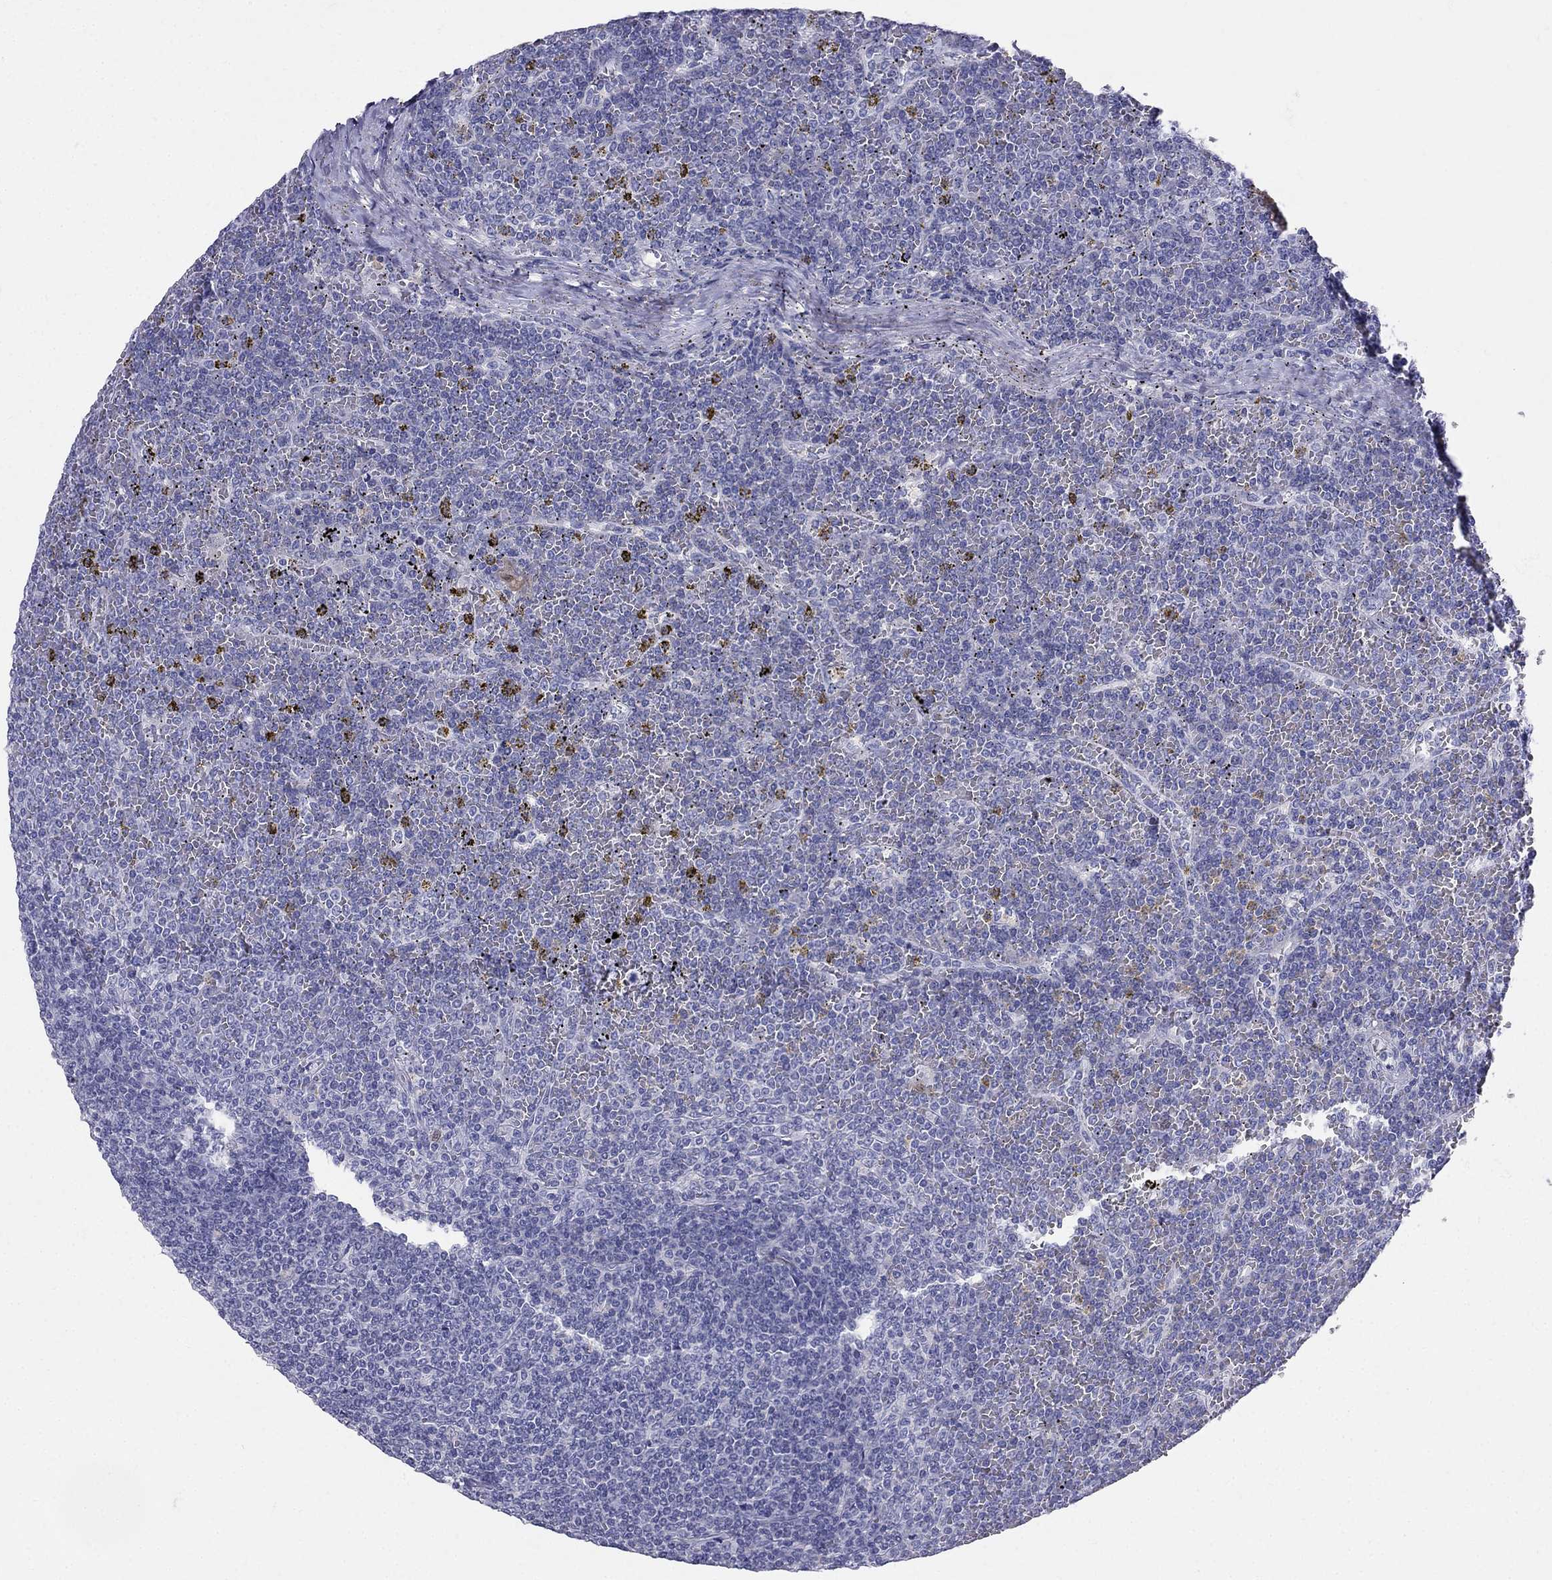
{"staining": {"intensity": "negative", "quantity": "none", "location": "none"}, "tissue": "lymphoma", "cell_type": "Tumor cells", "image_type": "cancer", "snomed": [{"axis": "morphology", "description": "Malignant lymphoma, non-Hodgkin's type, Low grade"}, {"axis": "topography", "description": "Spleen"}], "caption": "High power microscopy image of an immunohistochemistry (IHC) histopathology image of lymphoma, revealing no significant expression in tumor cells.", "gene": "RFLNA", "patient": {"sex": "female", "age": 19}}